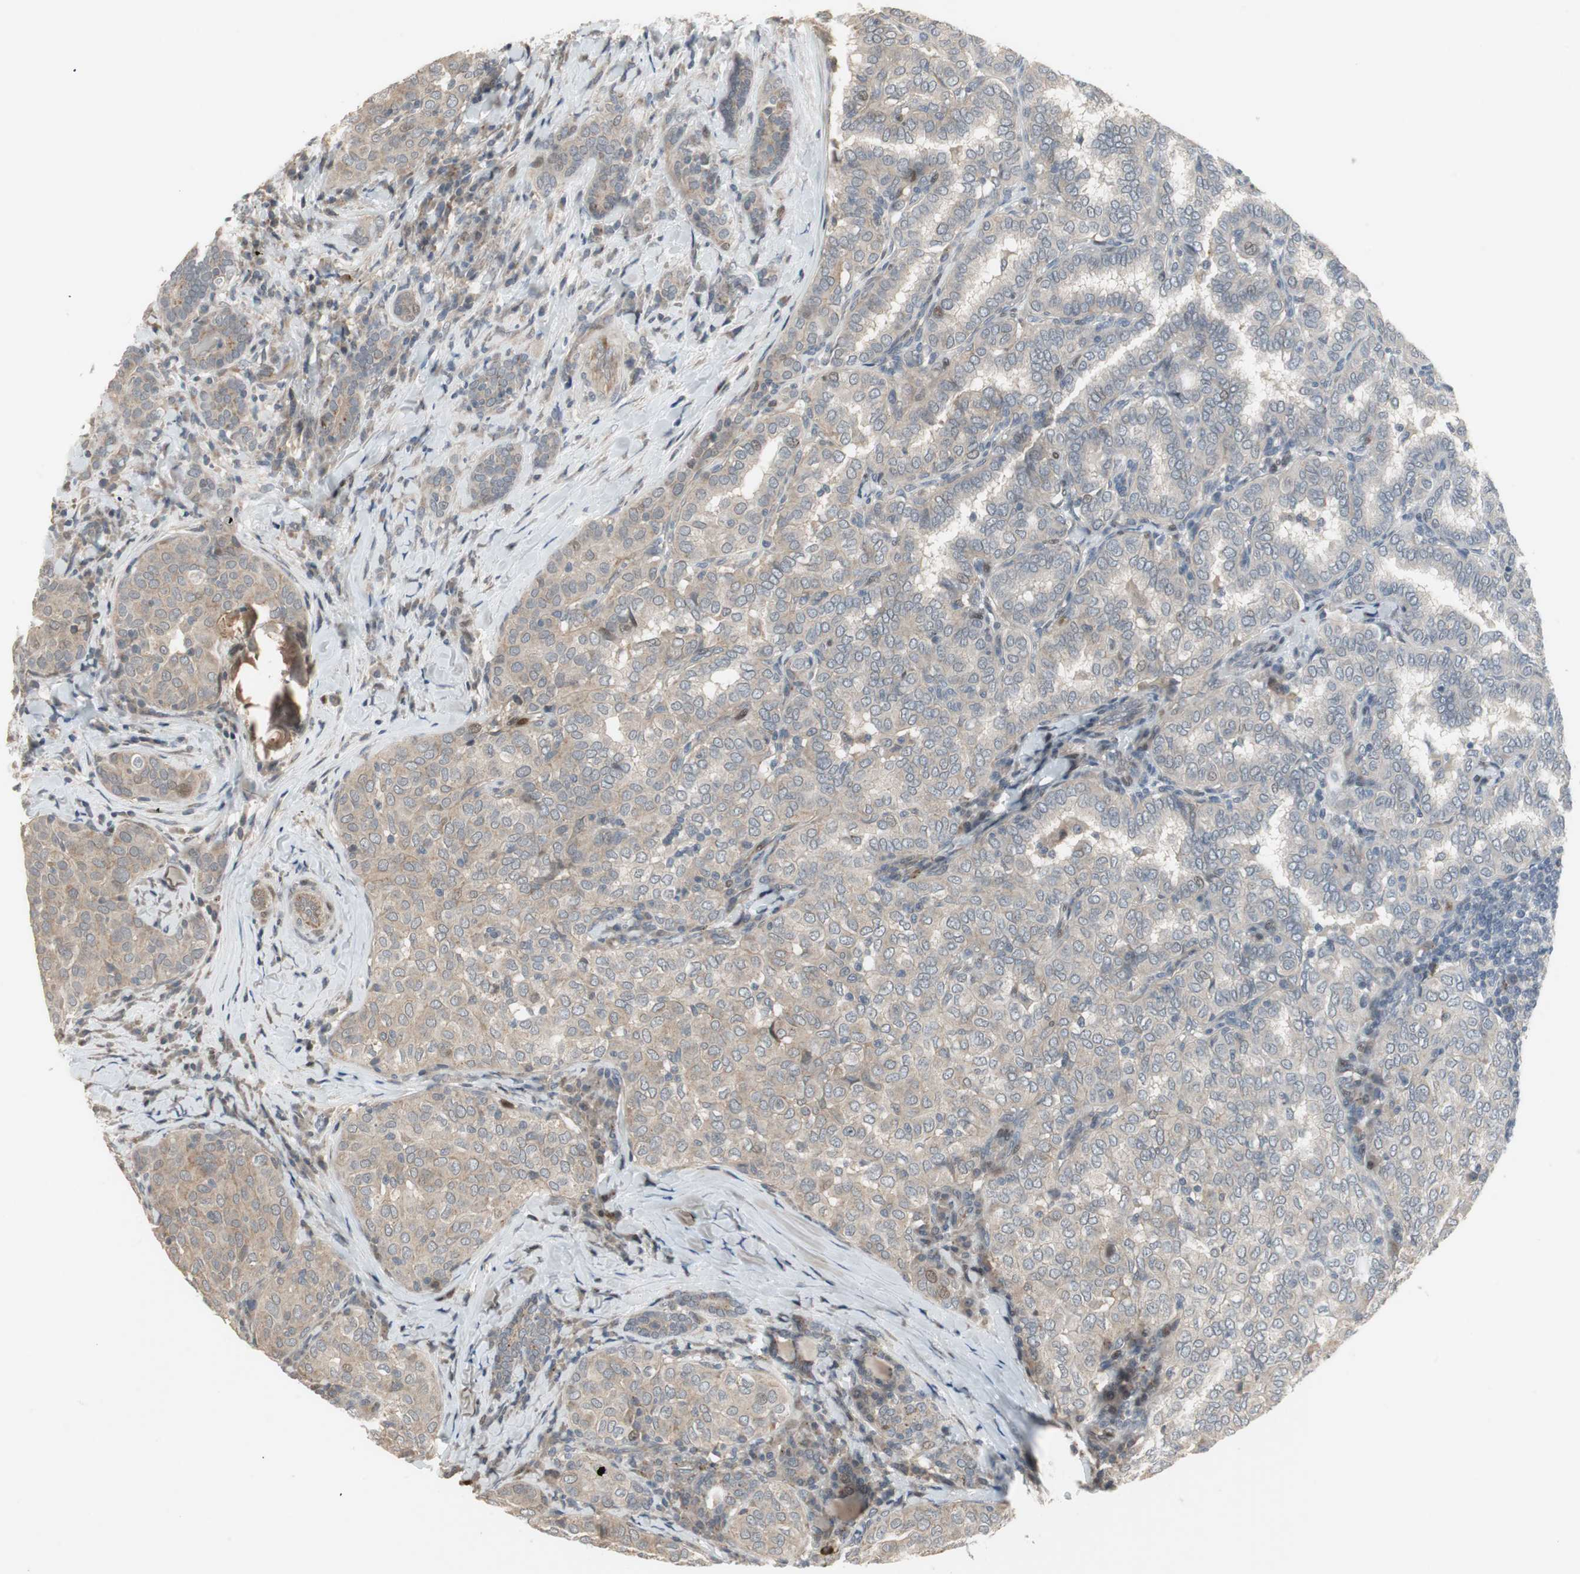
{"staining": {"intensity": "weak", "quantity": "25%-75%", "location": "cytoplasmic/membranous"}, "tissue": "thyroid cancer", "cell_type": "Tumor cells", "image_type": "cancer", "snomed": [{"axis": "morphology", "description": "Papillary adenocarcinoma, NOS"}, {"axis": "topography", "description": "Thyroid gland"}], "caption": "About 25%-75% of tumor cells in human thyroid papillary adenocarcinoma demonstrate weak cytoplasmic/membranous protein expression as visualized by brown immunohistochemical staining.", "gene": "SNX4", "patient": {"sex": "female", "age": 30}}